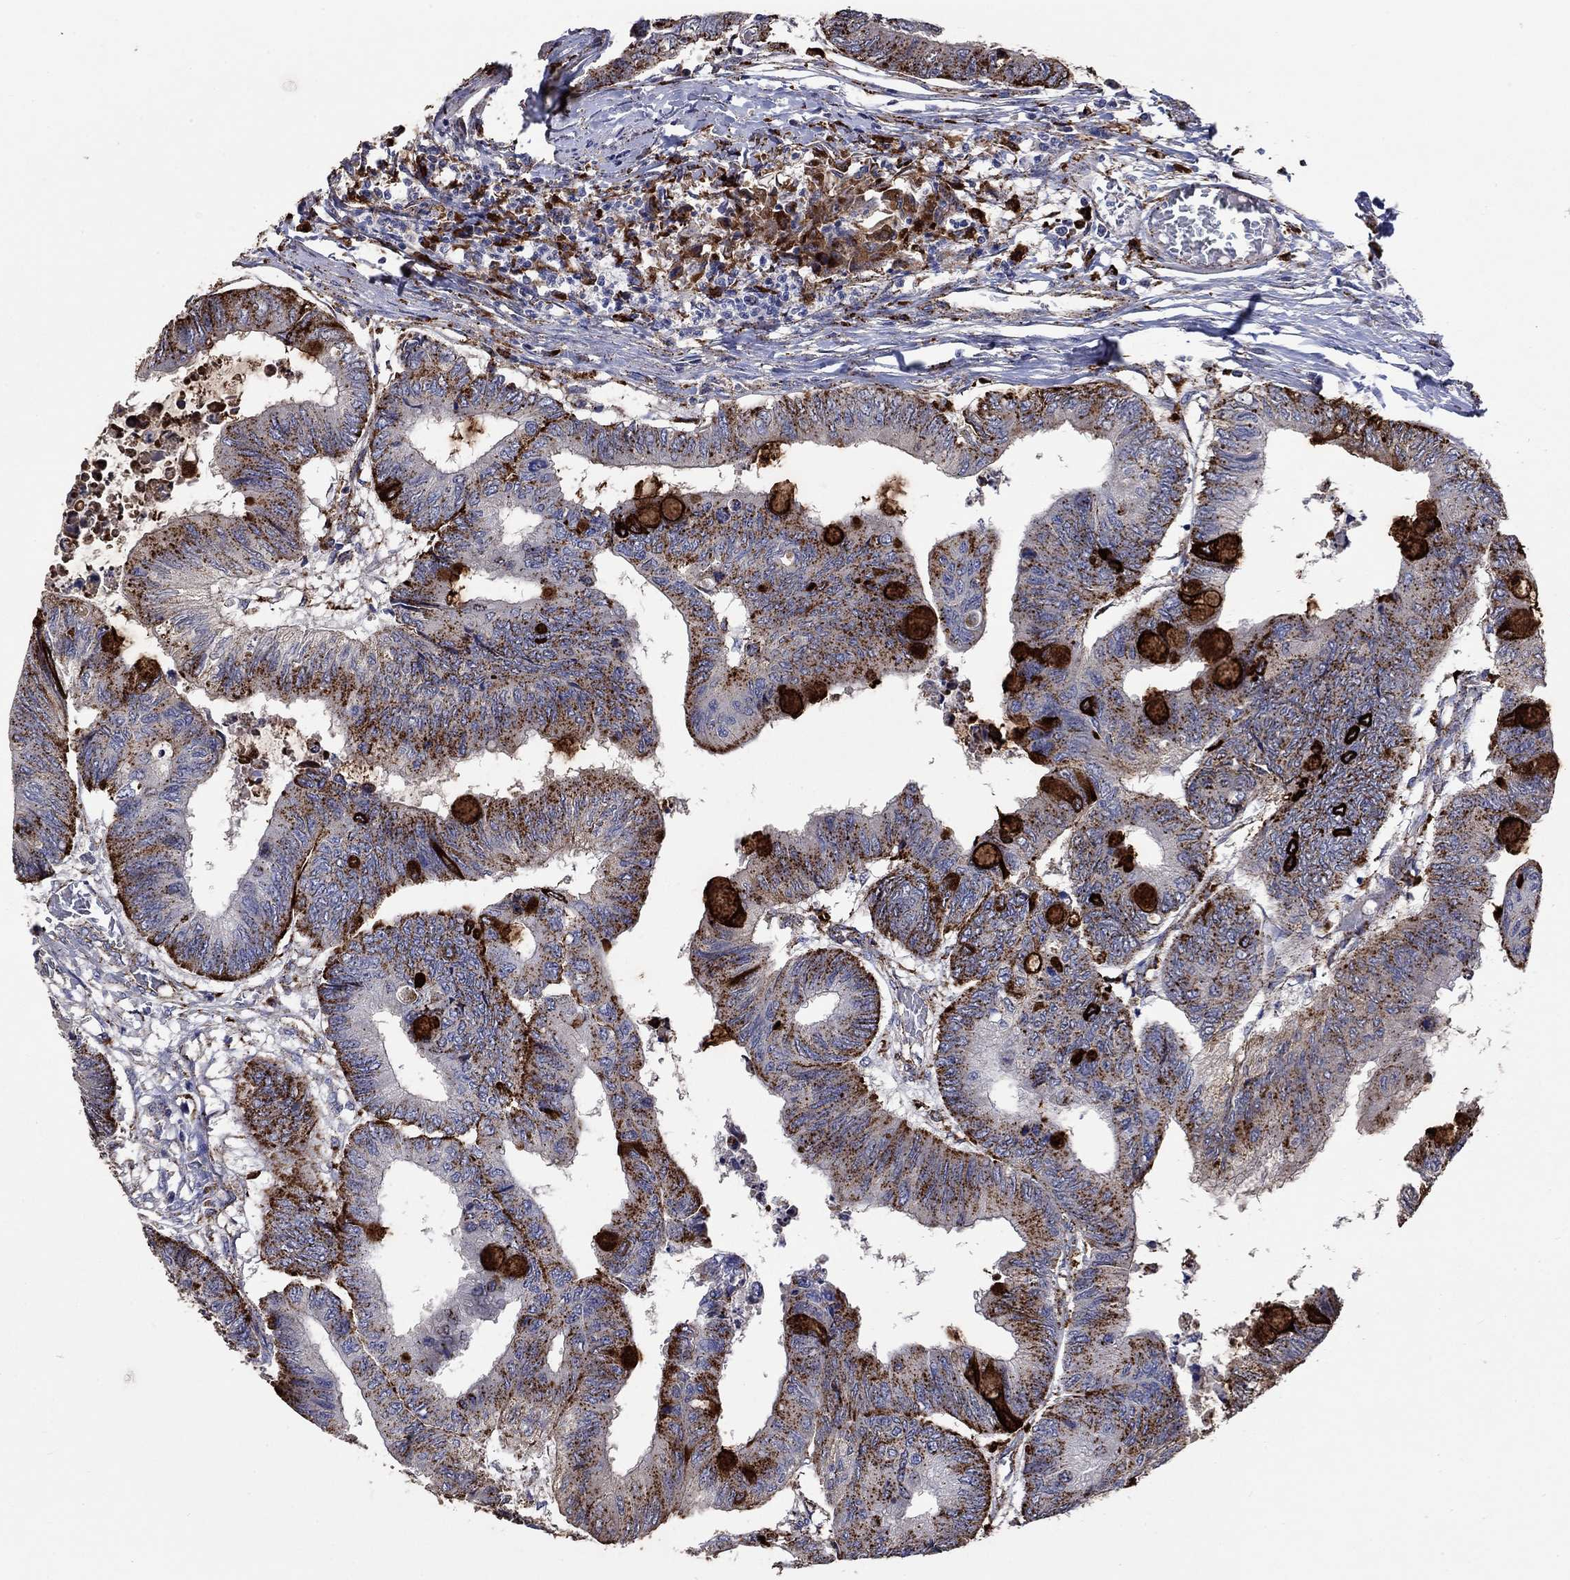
{"staining": {"intensity": "strong", "quantity": ">75%", "location": "cytoplasmic/membranous"}, "tissue": "colorectal cancer", "cell_type": "Tumor cells", "image_type": "cancer", "snomed": [{"axis": "morphology", "description": "Normal tissue, NOS"}, {"axis": "morphology", "description": "Adenocarcinoma, NOS"}, {"axis": "topography", "description": "Rectum"}, {"axis": "topography", "description": "Peripheral nerve tissue"}], "caption": "DAB immunohistochemical staining of human colorectal adenocarcinoma reveals strong cytoplasmic/membranous protein staining in about >75% of tumor cells.", "gene": "CTSB", "patient": {"sex": "male", "age": 92}}